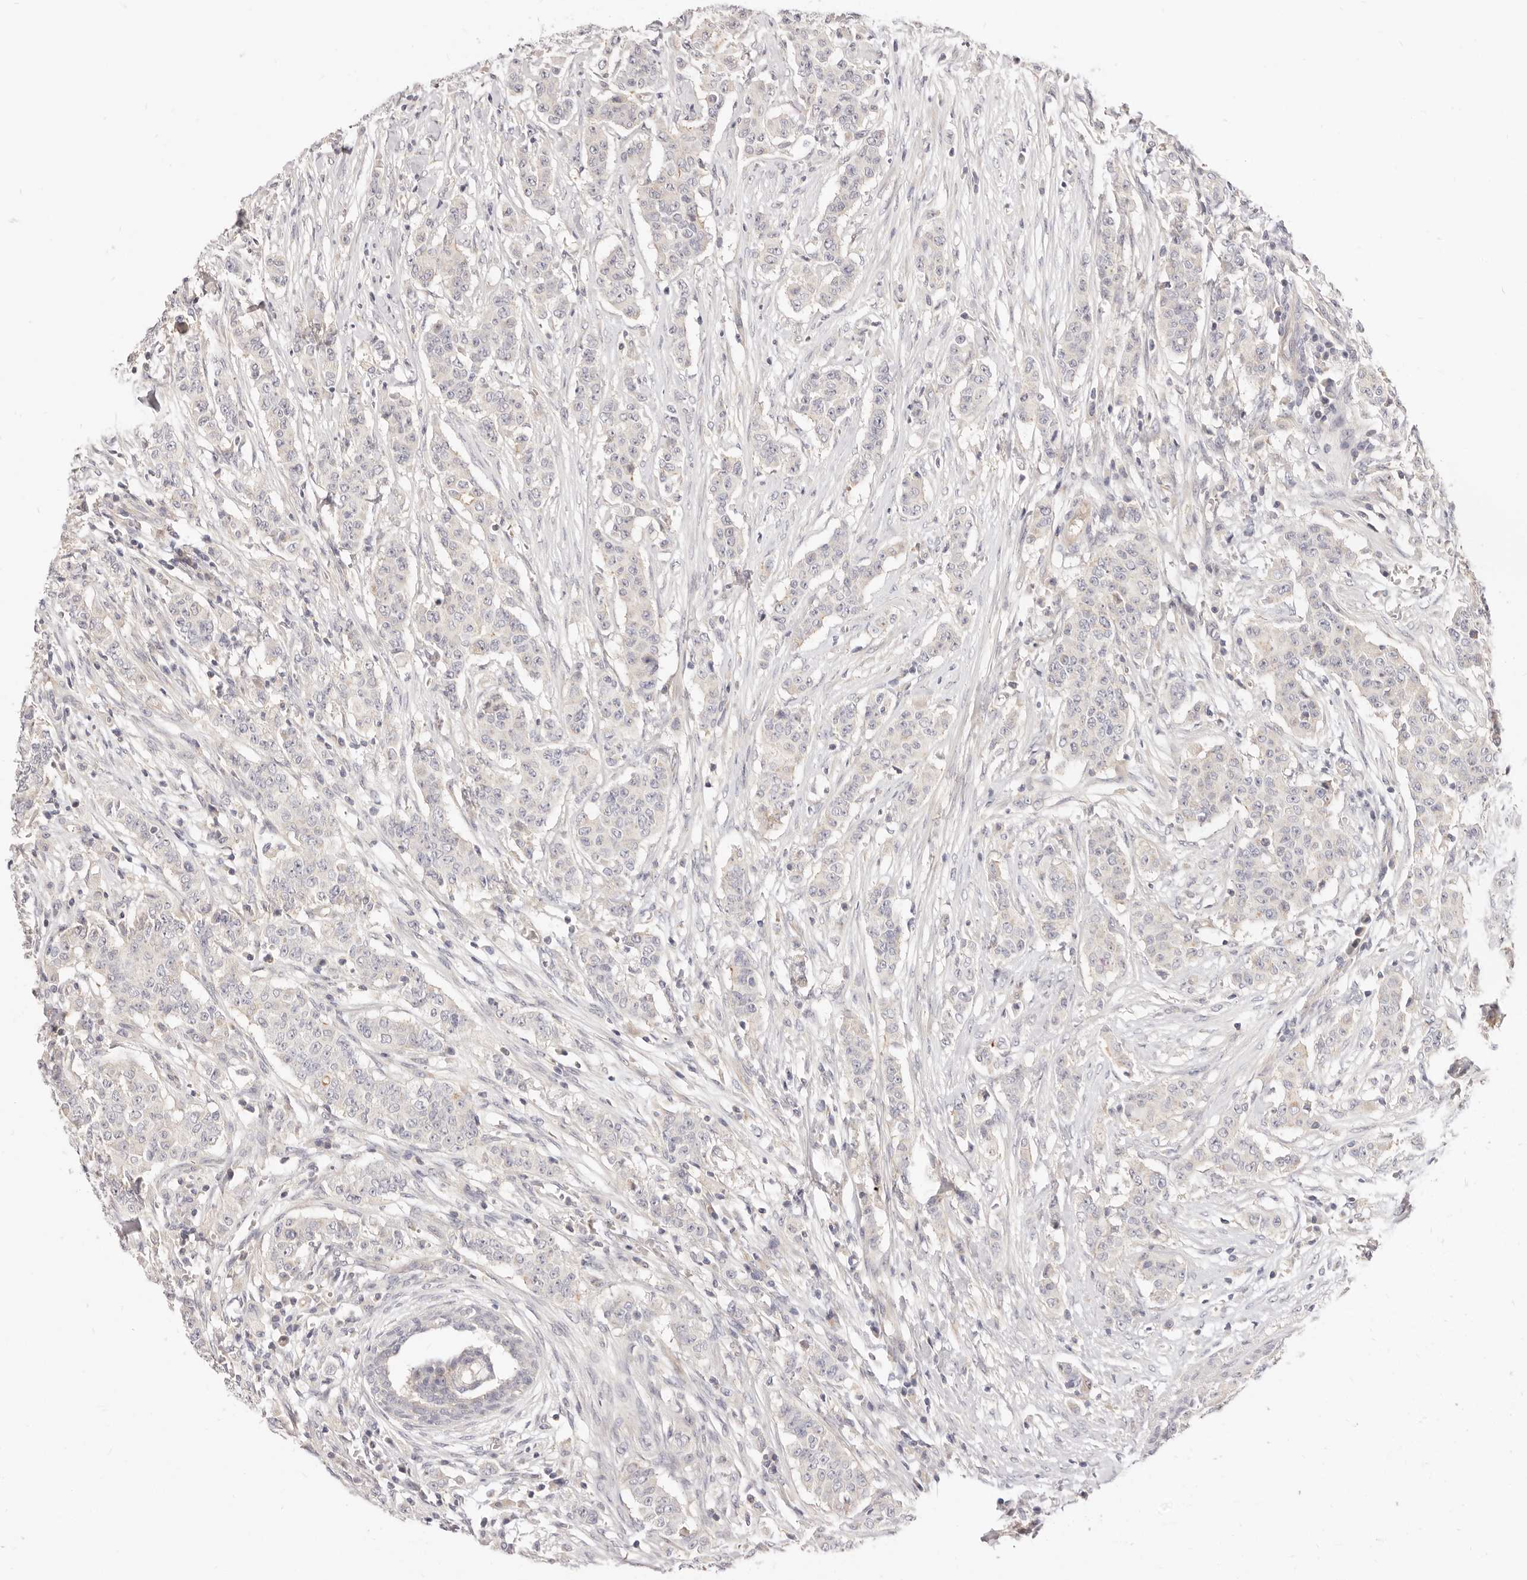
{"staining": {"intensity": "negative", "quantity": "none", "location": "none"}, "tissue": "breast cancer", "cell_type": "Tumor cells", "image_type": "cancer", "snomed": [{"axis": "morphology", "description": "Duct carcinoma"}, {"axis": "topography", "description": "Breast"}], "caption": "IHC micrograph of human breast cancer stained for a protein (brown), which displays no positivity in tumor cells.", "gene": "LTB4R2", "patient": {"sex": "female", "age": 40}}